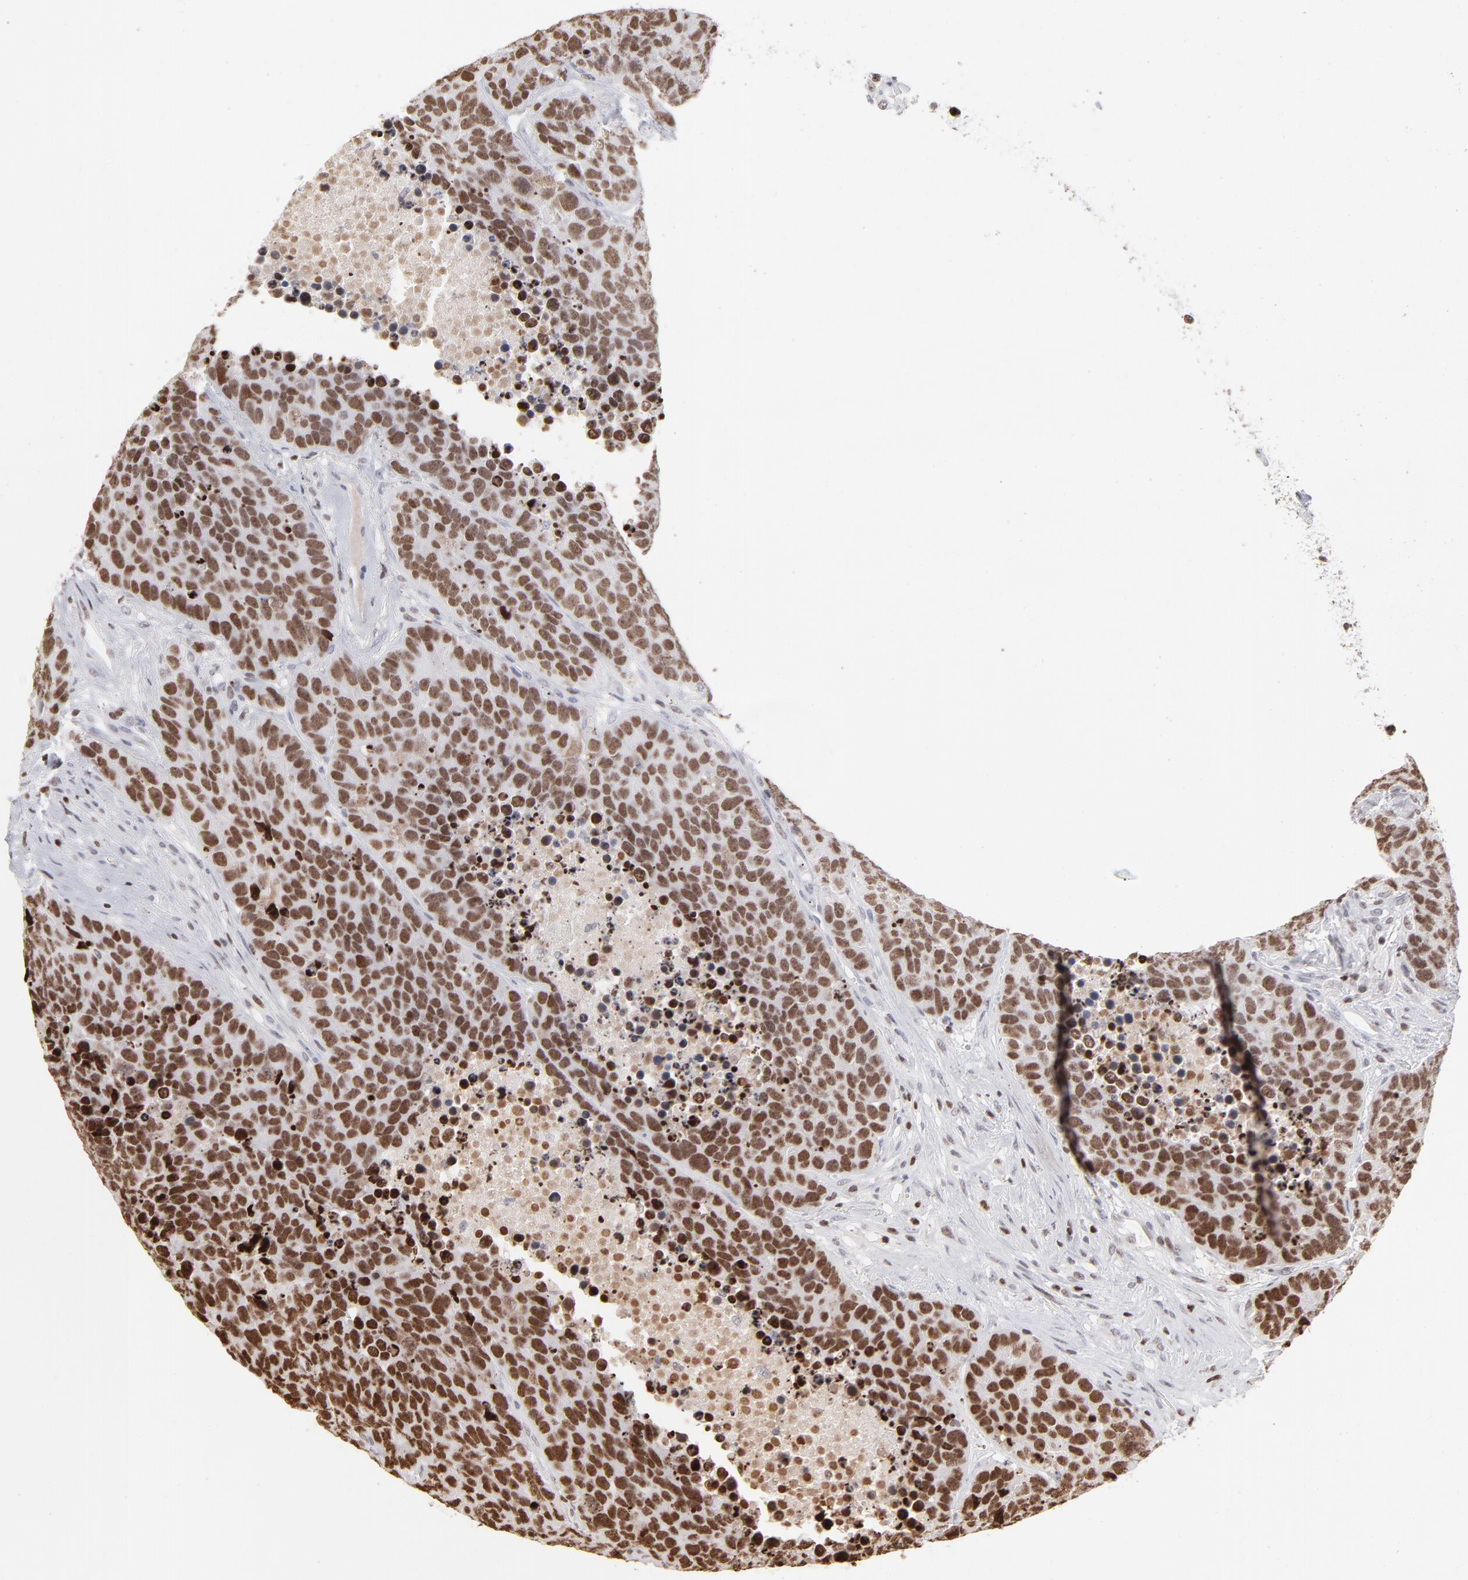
{"staining": {"intensity": "strong", "quantity": ">75%", "location": "nuclear"}, "tissue": "carcinoid", "cell_type": "Tumor cells", "image_type": "cancer", "snomed": [{"axis": "morphology", "description": "Carcinoid, malignant, NOS"}, {"axis": "topography", "description": "Lung"}], "caption": "IHC (DAB) staining of carcinoid shows strong nuclear protein positivity in approximately >75% of tumor cells.", "gene": "PARP1", "patient": {"sex": "male", "age": 60}}